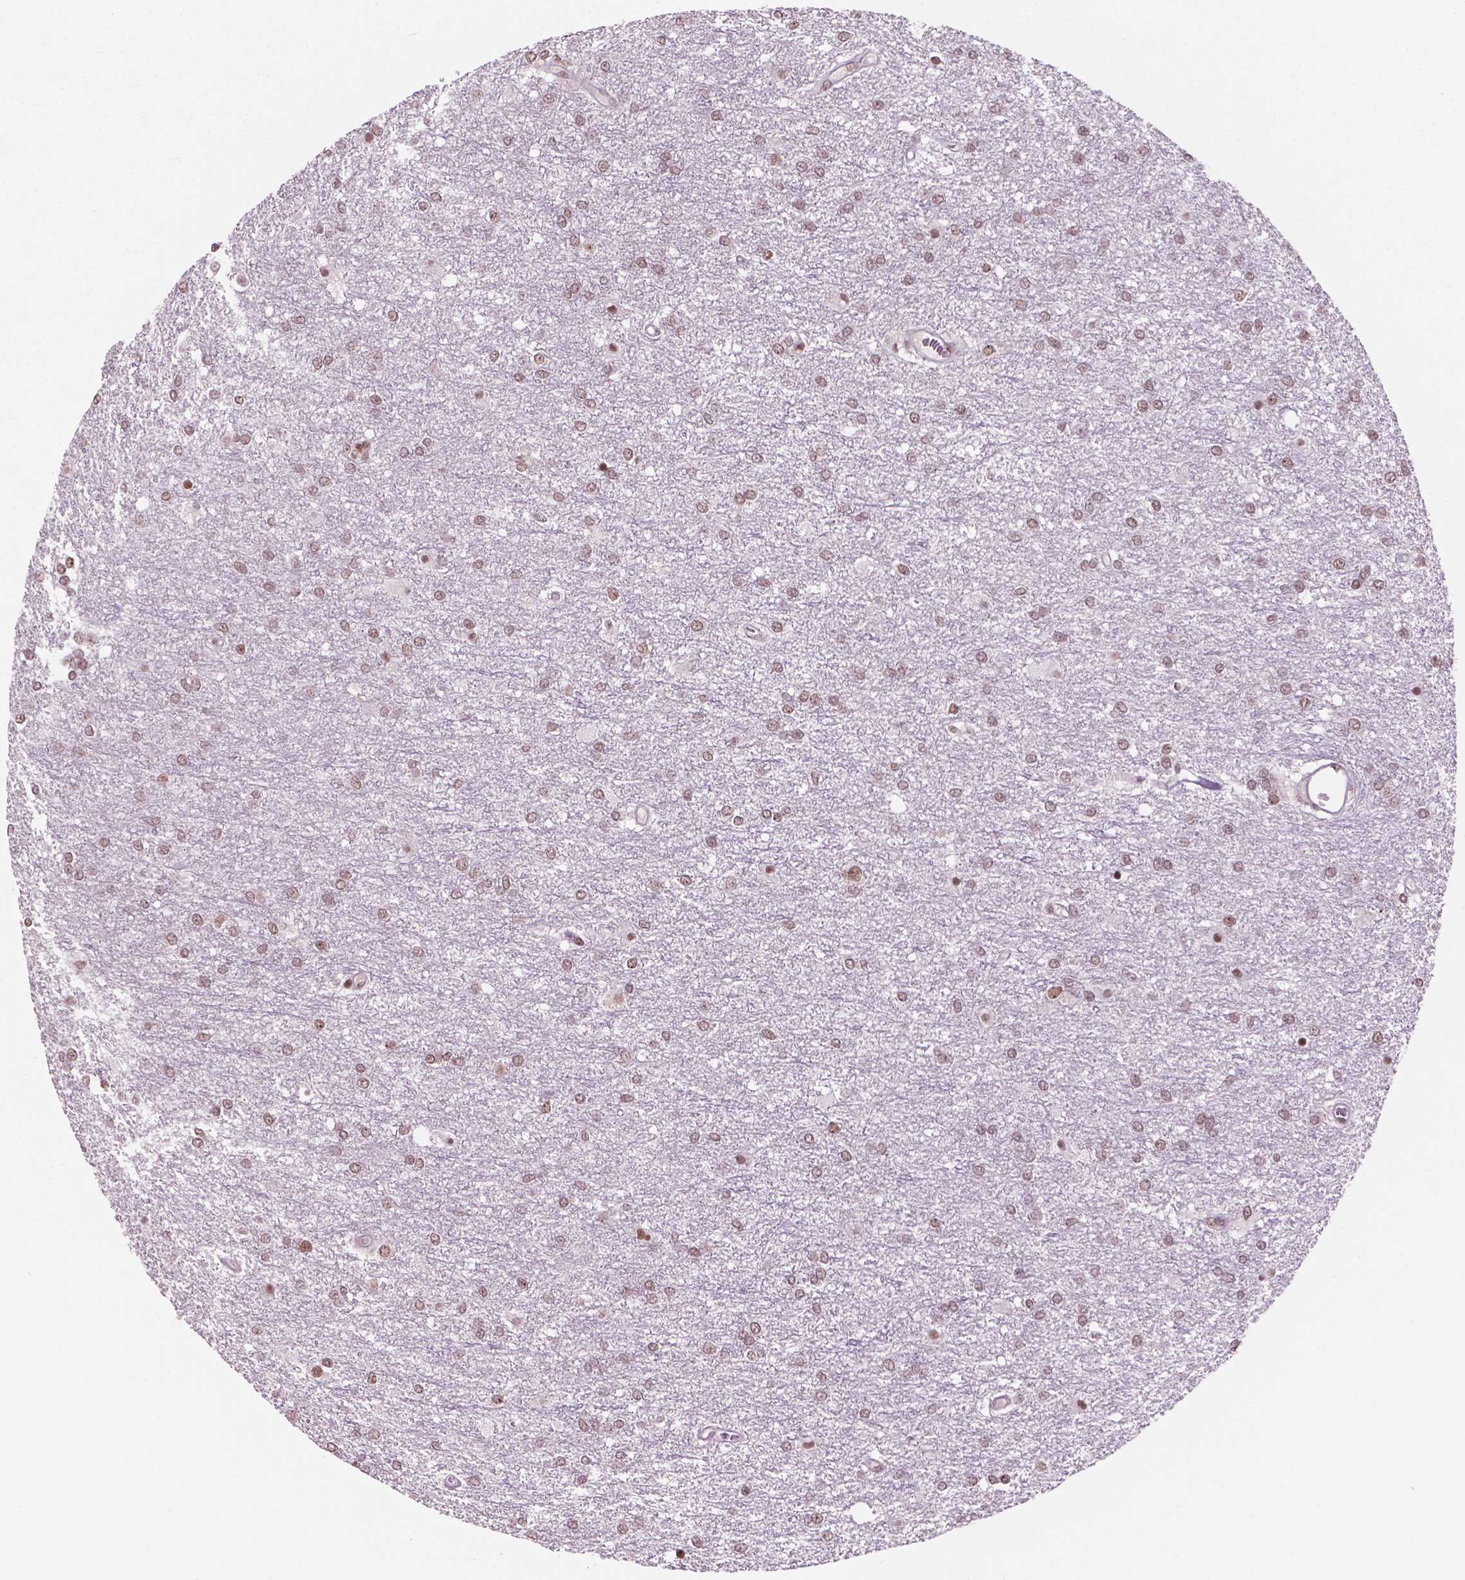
{"staining": {"intensity": "moderate", "quantity": ">75%", "location": "nuclear"}, "tissue": "glioma", "cell_type": "Tumor cells", "image_type": "cancer", "snomed": [{"axis": "morphology", "description": "Glioma, malignant, High grade"}, {"axis": "topography", "description": "Brain"}], "caption": "This image exhibits immunohistochemistry staining of malignant glioma (high-grade), with medium moderate nuclear staining in approximately >75% of tumor cells.", "gene": "POLR2E", "patient": {"sex": "female", "age": 61}}